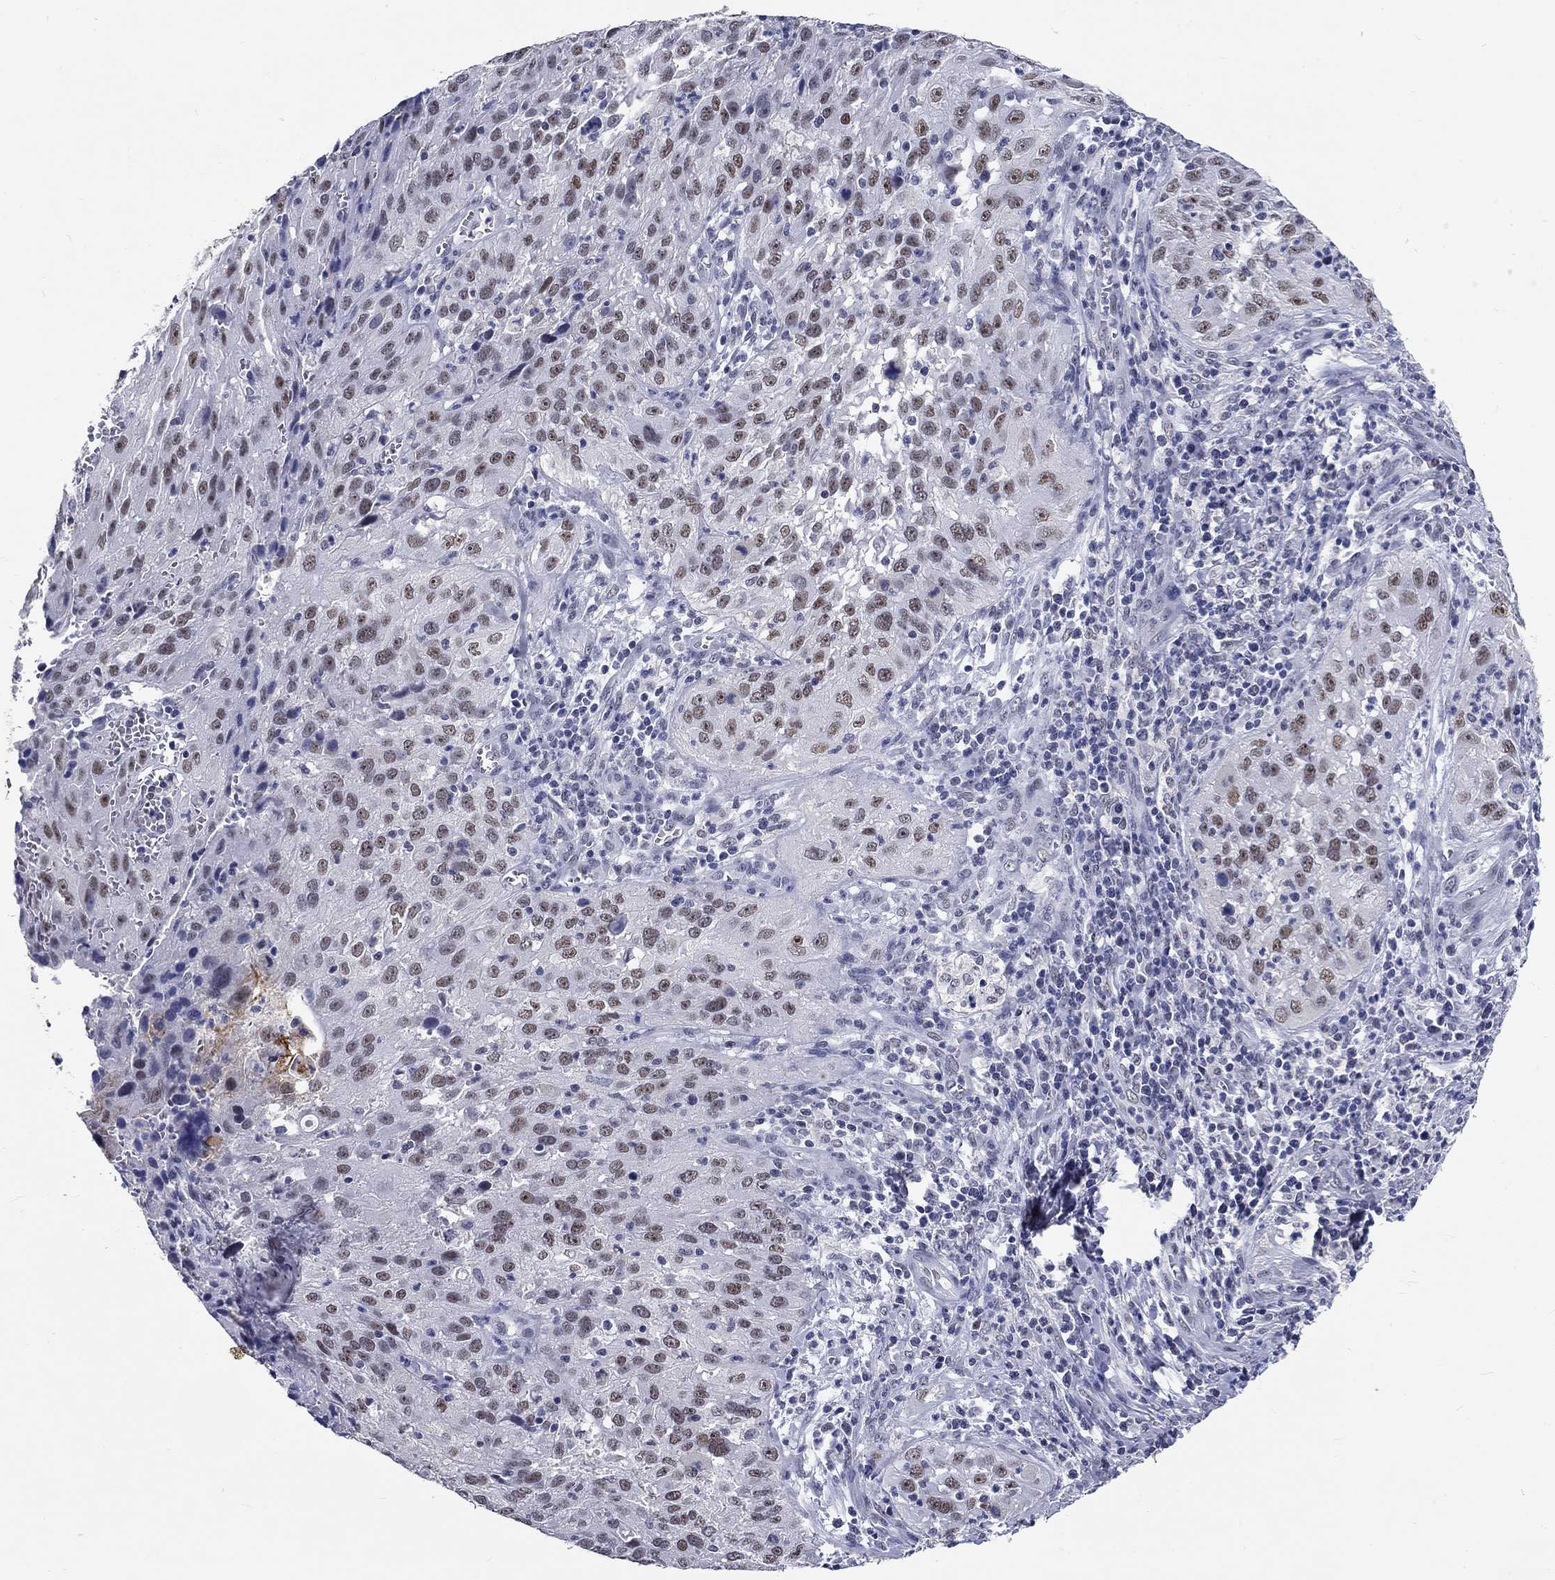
{"staining": {"intensity": "weak", "quantity": "25%-75%", "location": "nuclear"}, "tissue": "cervical cancer", "cell_type": "Tumor cells", "image_type": "cancer", "snomed": [{"axis": "morphology", "description": "Squamous cell carcinoma, NOS"}, {"axis": "topography", "description": "Cervix"}], "caption": "Squamous cell carcinoma (cervical) was stained to show a protein in brown. There is low levels of weak nuclear staining in about 25%-75% of tumor cells.", "gene": "GRIN1", "patient": {"sex": "female", "age": 32}}